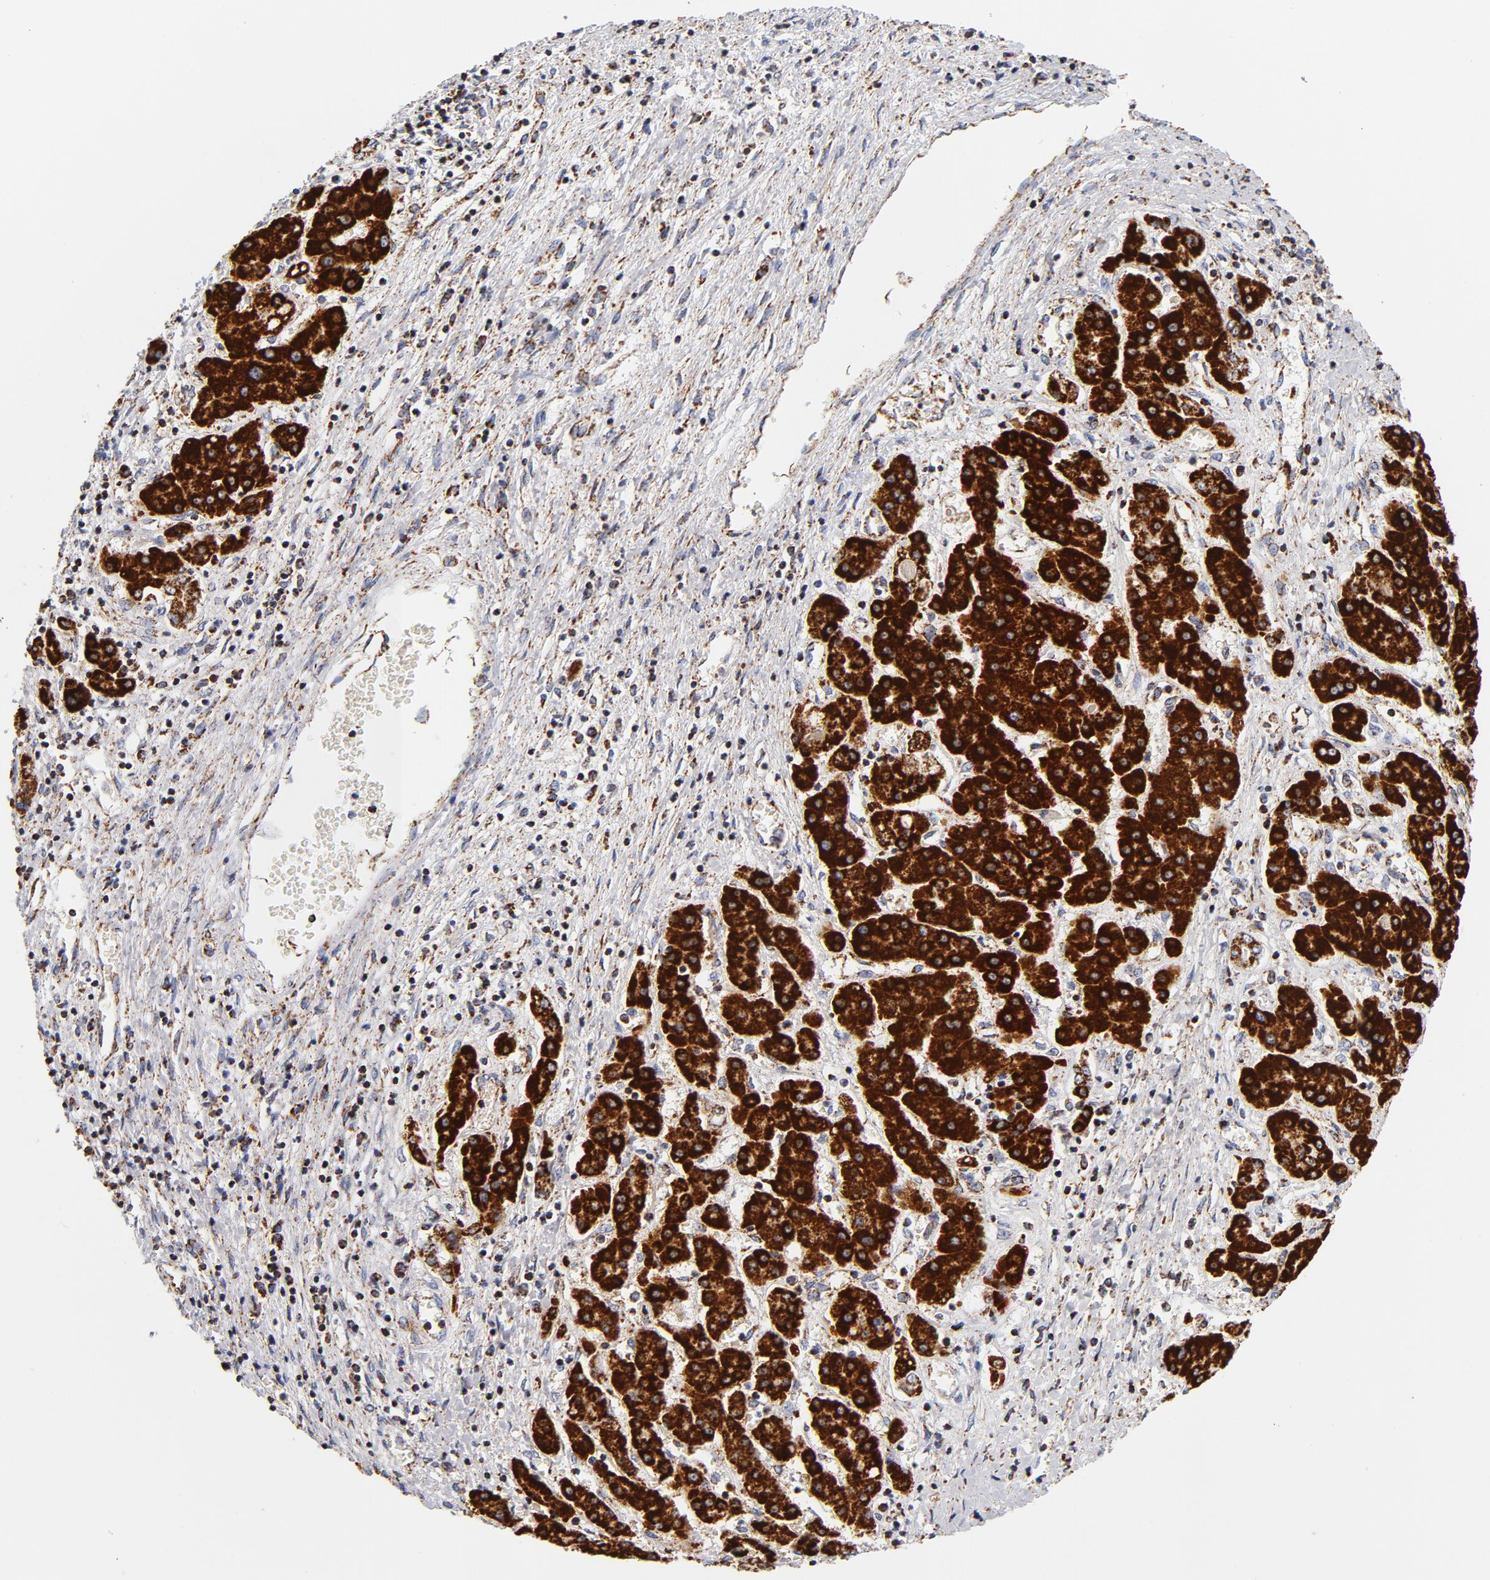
{"staining": {"intensity": "strong", "quantity": ">75%", "location": "cytoplasmic/membranous"}, "tissue": "liver cancer", "cell_type": "Tumor cells", "image_type": "cancer", "snomed": [{"axis": "morphology", "description": "Carcinoma, Hepatocellular, NOS"}, {"axis": "topography", "description": "Liver"}], "caption": "Immunohistochemical staining of human liver cancer (hepatocellular carcinoma) shows strong cytoplasmic/membranous protein staining in approximately >75% of tumor cells.", "gene": "ECHS1", "patient": {"sex": "male", "age": 24}}